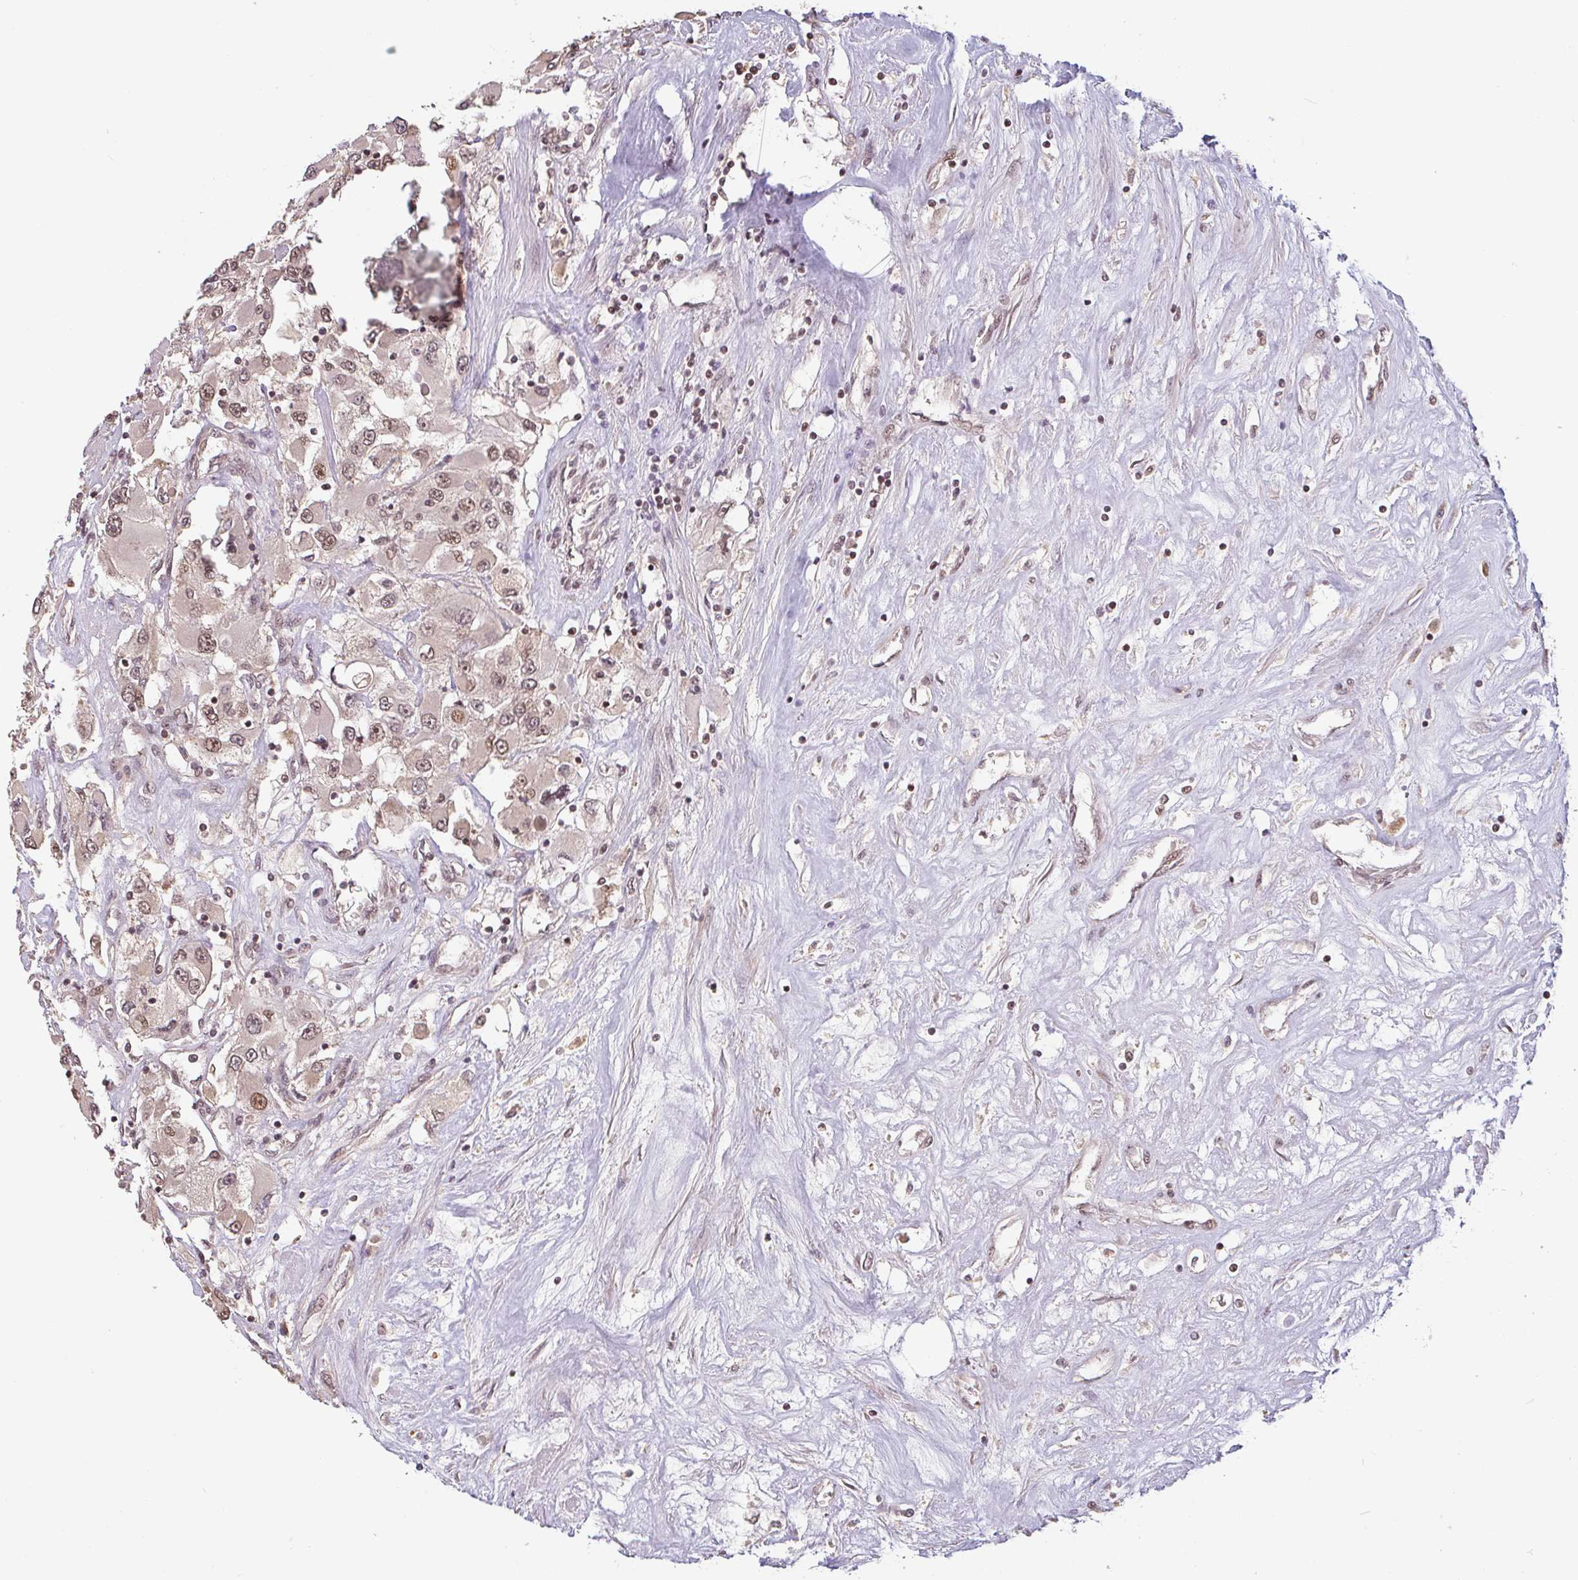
{"staining": {"intensity": "moderate", "quantity": ">75%", "location": "nuclear"}, "tissue": "renal cancer", "cell_type": "Tumor cells", "image_type": "cancer", "snomed": [{"axis": "morphology", "description": "Adenocarcinoma, NOS"}, {"axis": "topography", "description": "Kidney"}], "caption": "Tumor cells display medium levels of moderate nuclear positivity in about >75% of cells in renal cancer.", "gene": "DR1", "patient": {"sex": "female", "age": 52}}